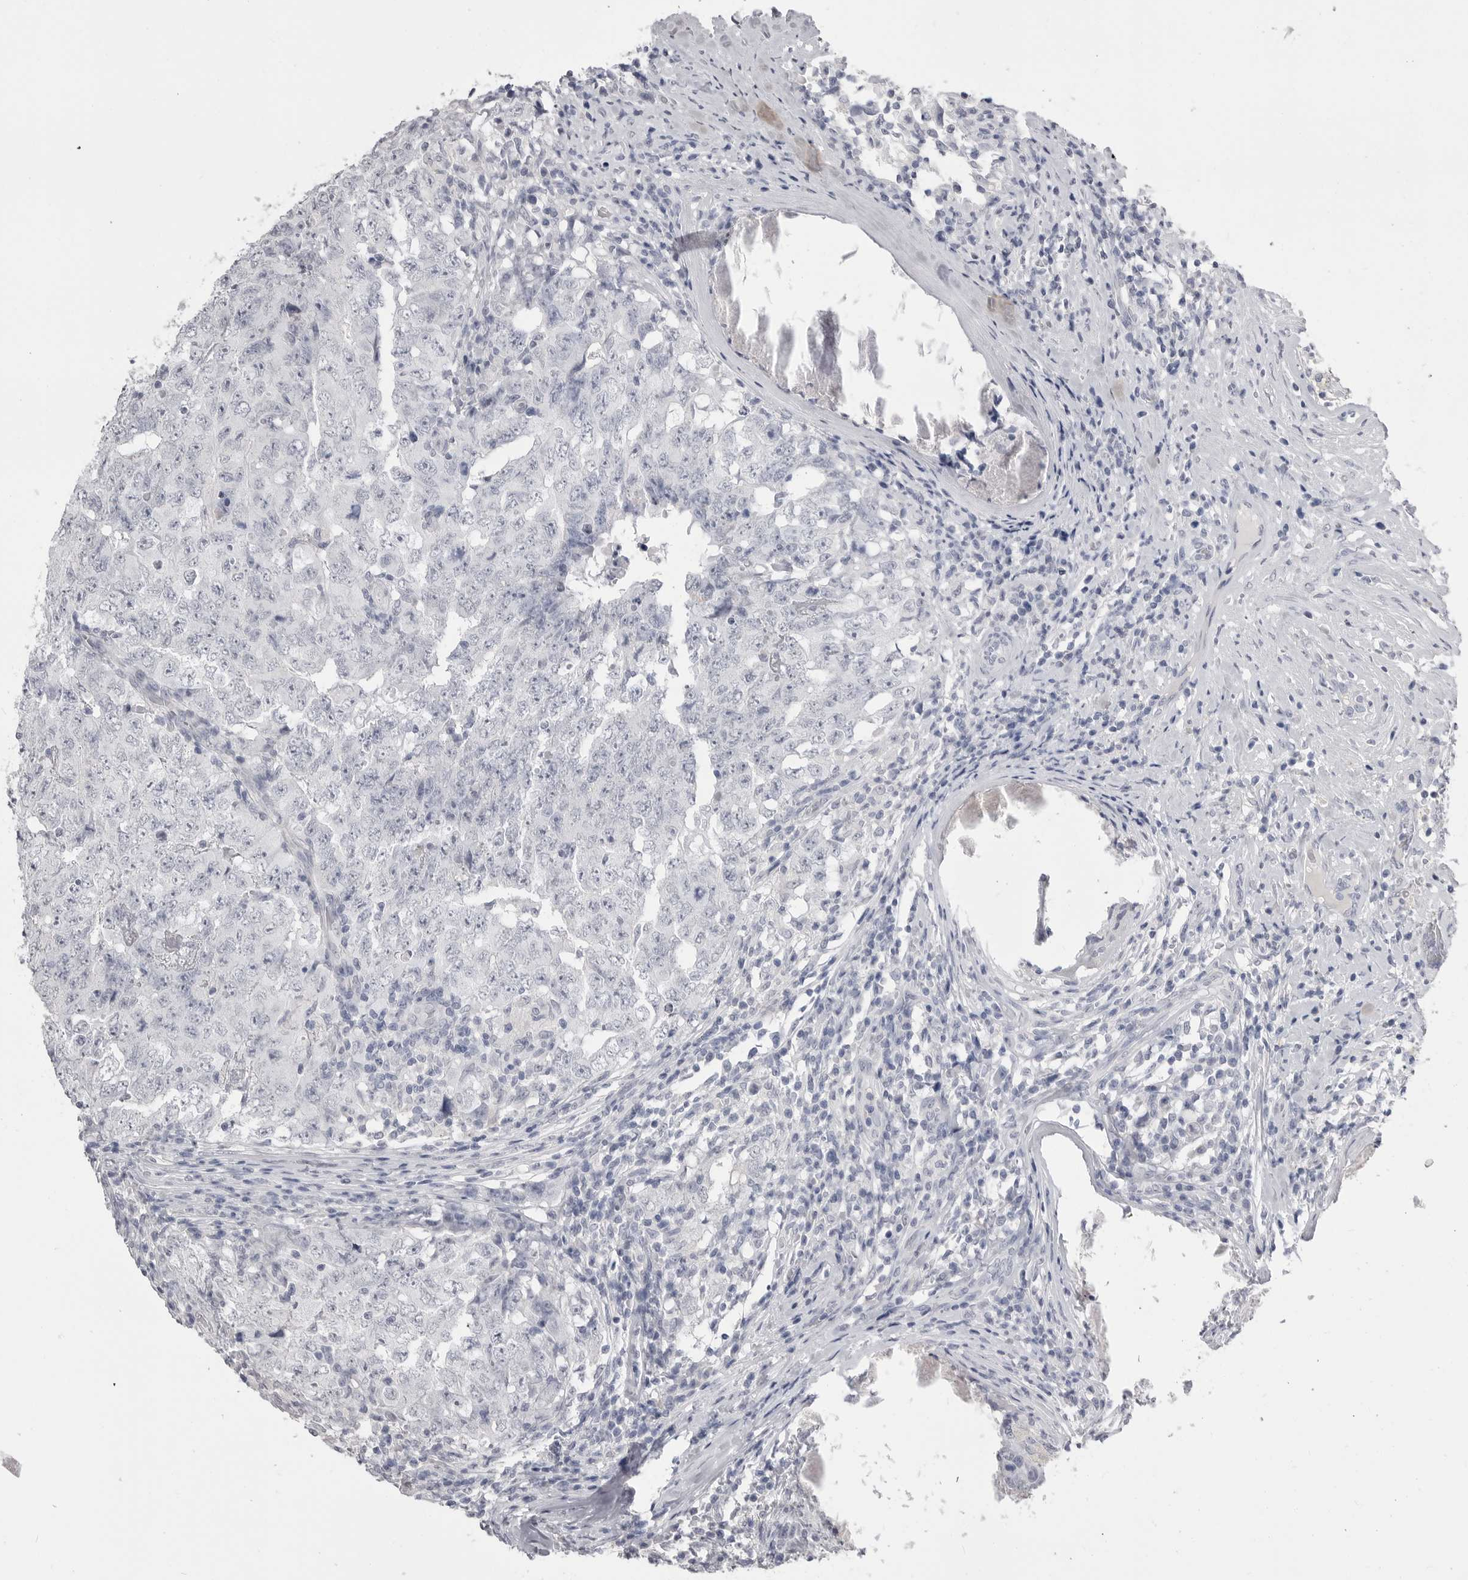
{"staining": {"intensity": "negative", "quantity": "none", "location": "none"}, "tissue": "testis cancer", "cell_type": "Tumor cells", "image_type": "cancer", "snomed": [{"axis": "morphology", "description": "Carcinoma, Embryonal, NOS"}, {"axis": "topography", "description": "Testis"}], "caption": "A micrograph of human testis cancer (embryonal carcinoma) is negative for staining in tumor cells.", "gene": "CPB1", "patient": {"sex": "male", "age": 26}}